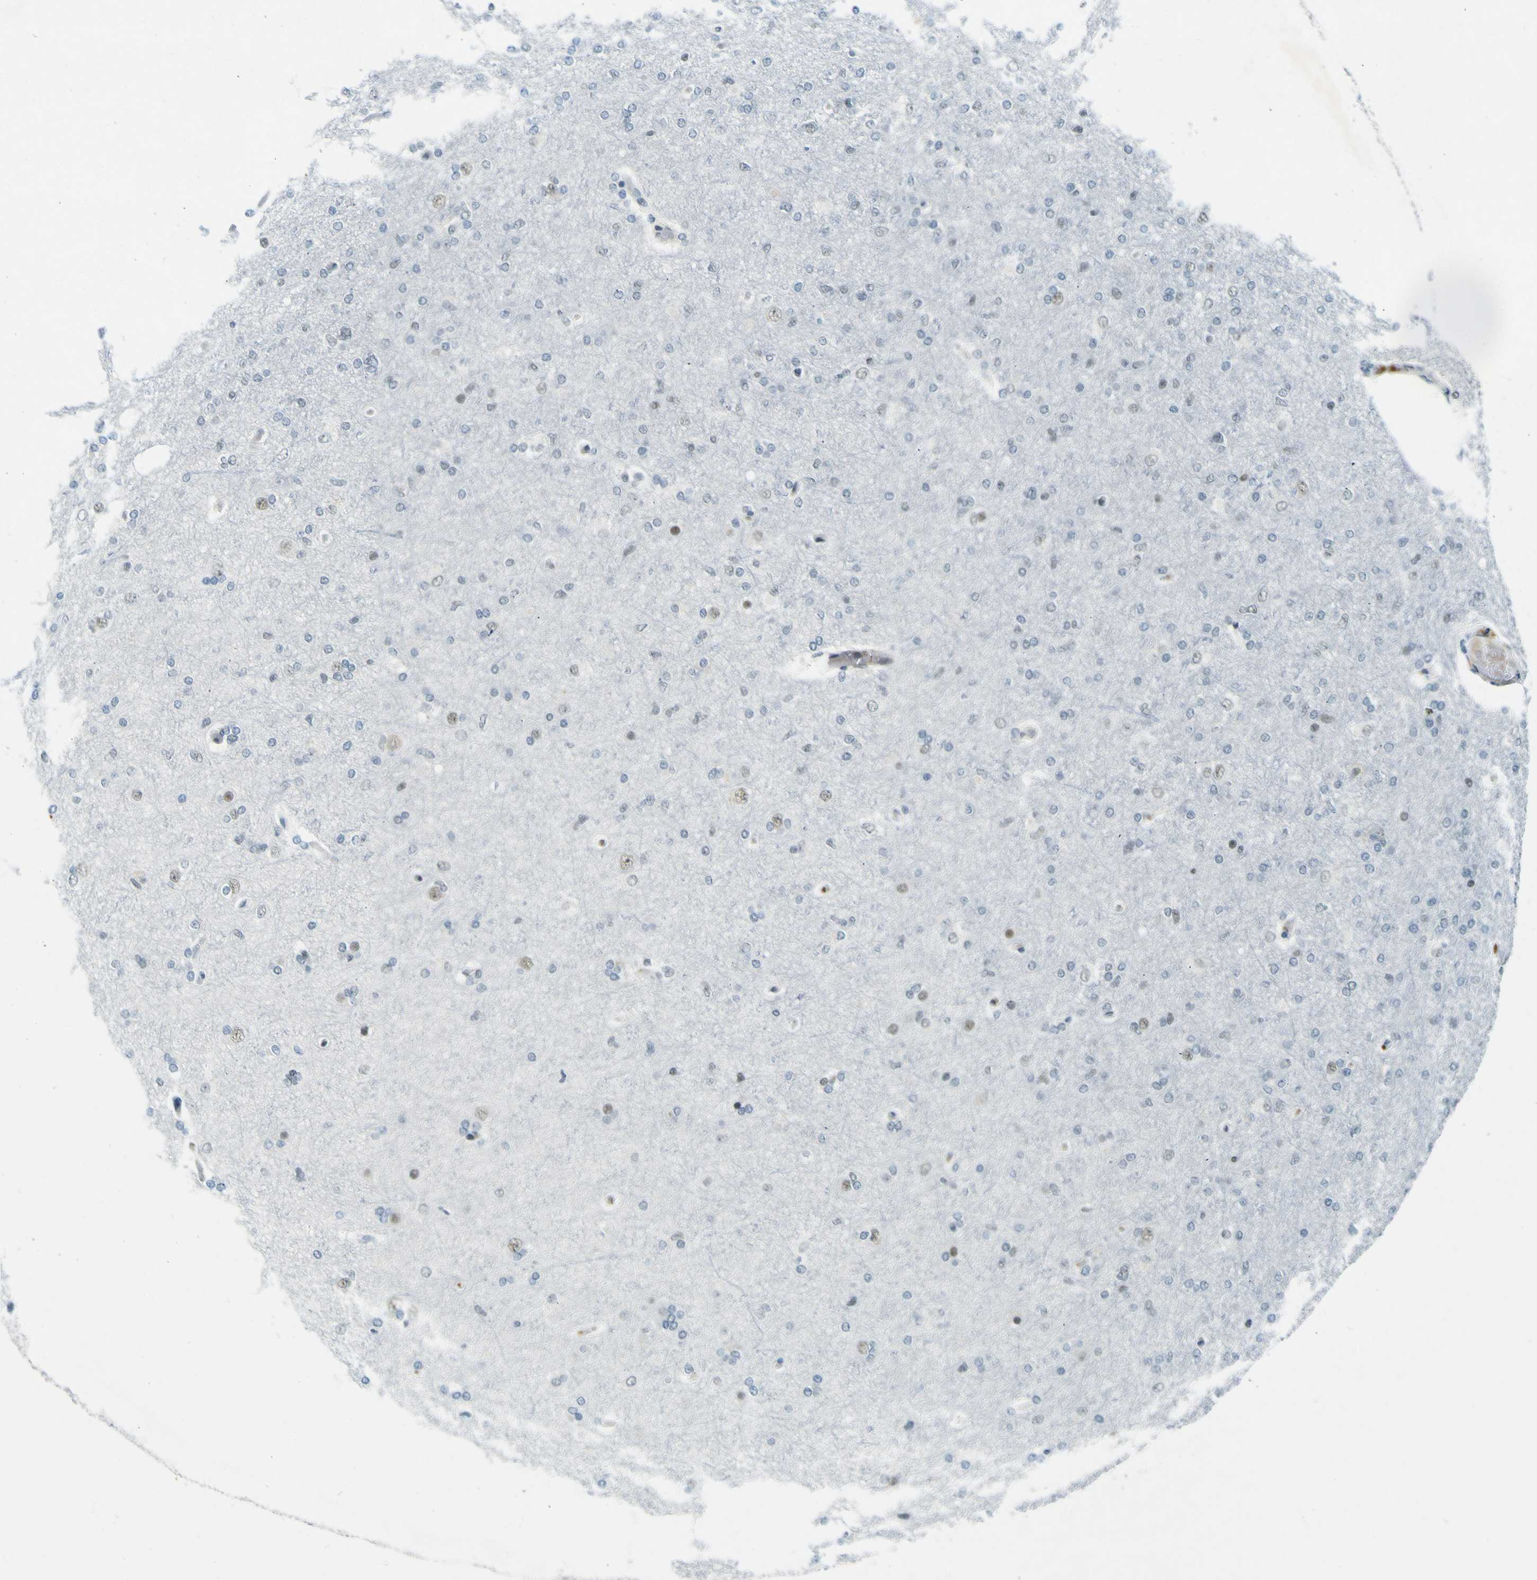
{"staining": {"intensity": "weak", "quantity": "<25%", "location": "nuclear"}, "tissue": "glioma", "cell_type": "Tumor cells", "image_type": "cancer", "snomed": [{"axis": "morphology", "description": "Glioma, malignant, High grade"}, {"axis": "topography", "description": "Cerebral cortex"}], "caption": "This histopathology image is of high-grade glioma (malignant) stained with IHC to label a protein in brown with the nuclei are counter-stained blue. There is no staining in tumor cells.", "gene": "CEBPG", "patient": {"sex": "female", "age": 36}}